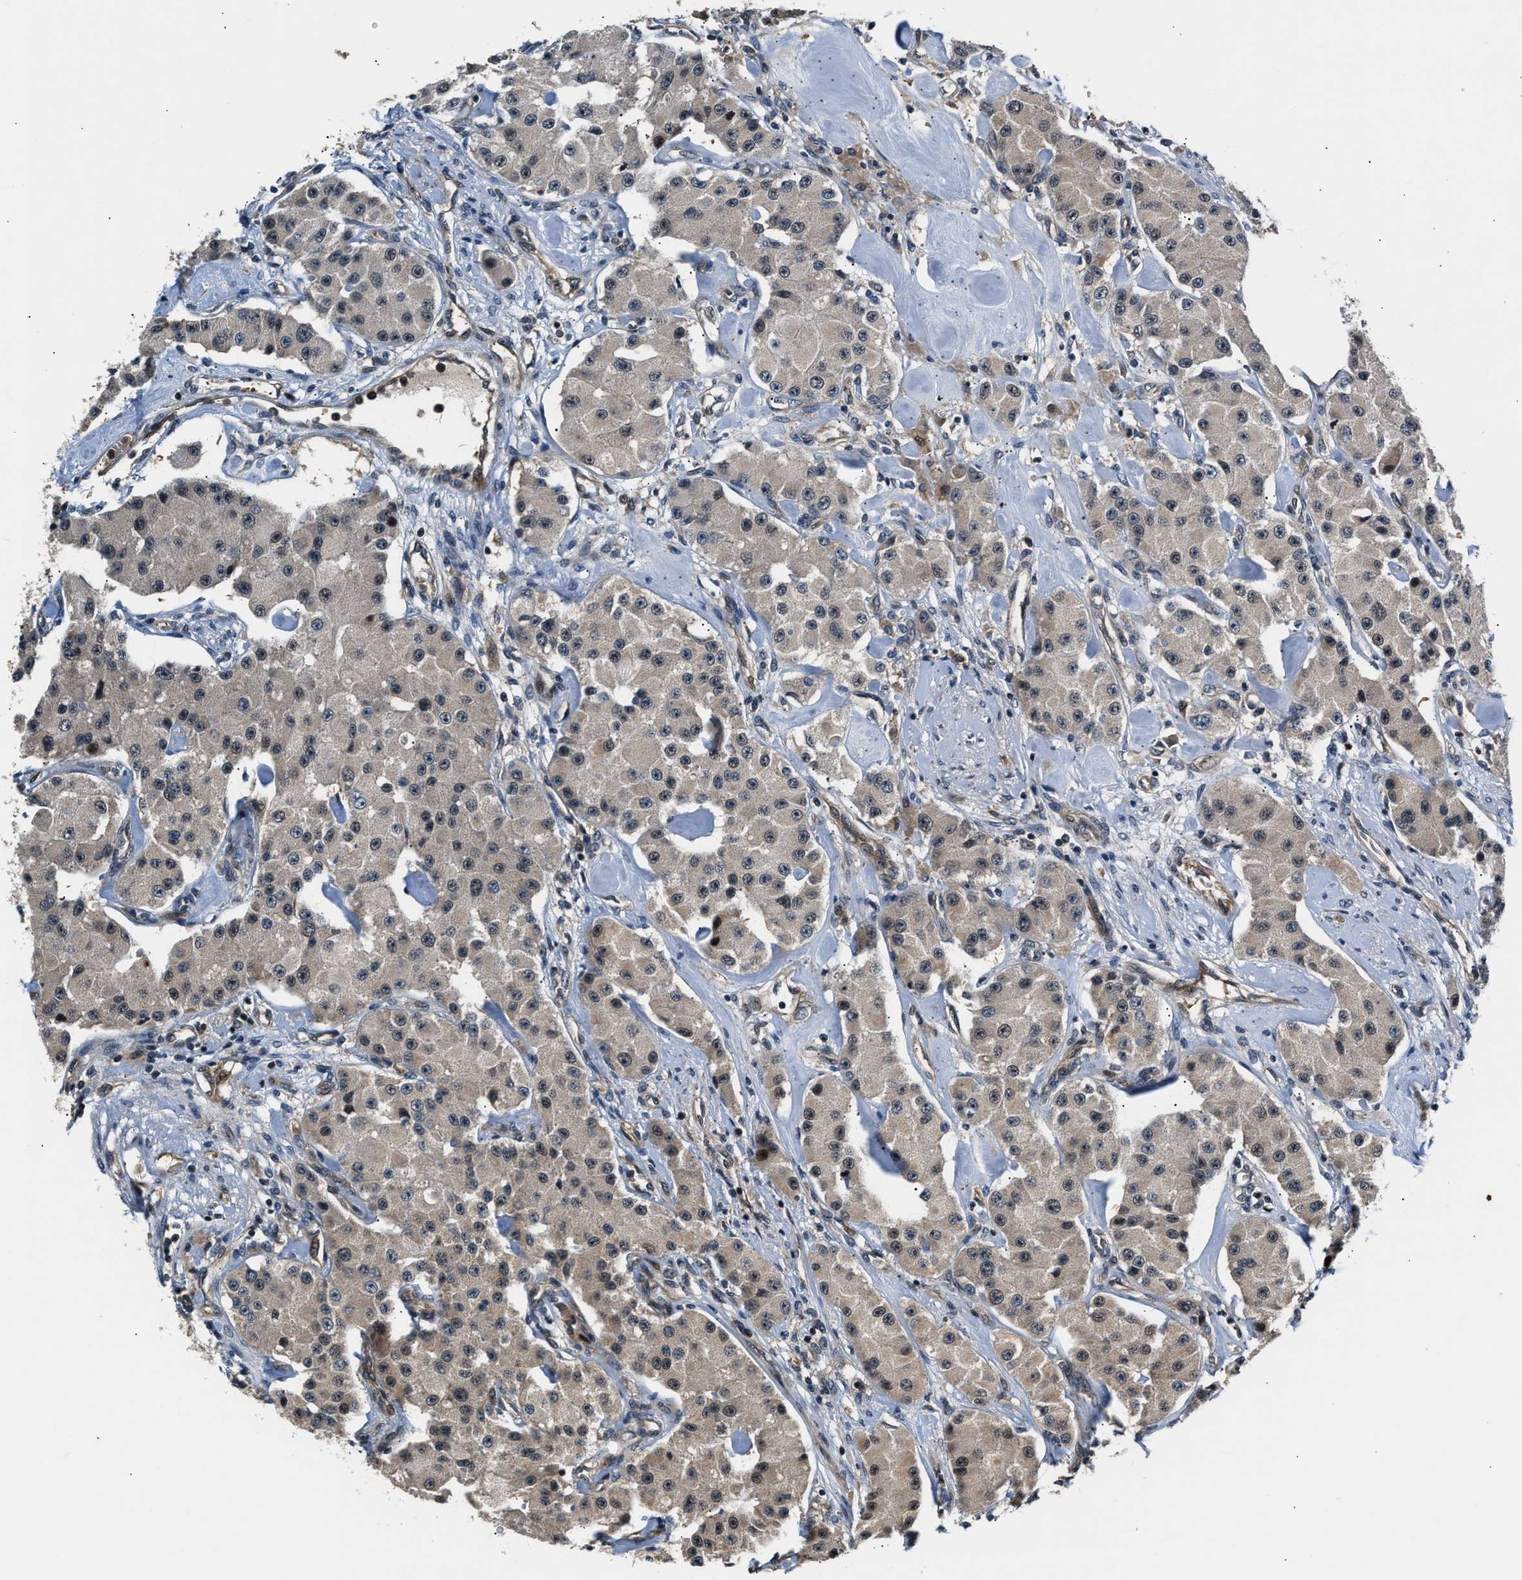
{"staining": {"intensity": "weak", "quantity": ">75%", "location": "cytoplasmic/membranous"}, "tissue": "carcinoid", "cell_type": "Tumor cells", "image_type": "cancer", "snomed": [{"axis": "morphology", "description": "Carcinoid, malignant, NOS"}, {"axis": "topography", "description": "Pancreas"}], "caption": "IHC (DAB (3,3'-diaminobenzidine)) staining of malignant carcinoid displays weak cytoplasmic/membranous protein expression in about >75% of tumor cells.", "gene": "TUT7", "patient": {"sex": "male", "age": 41}}